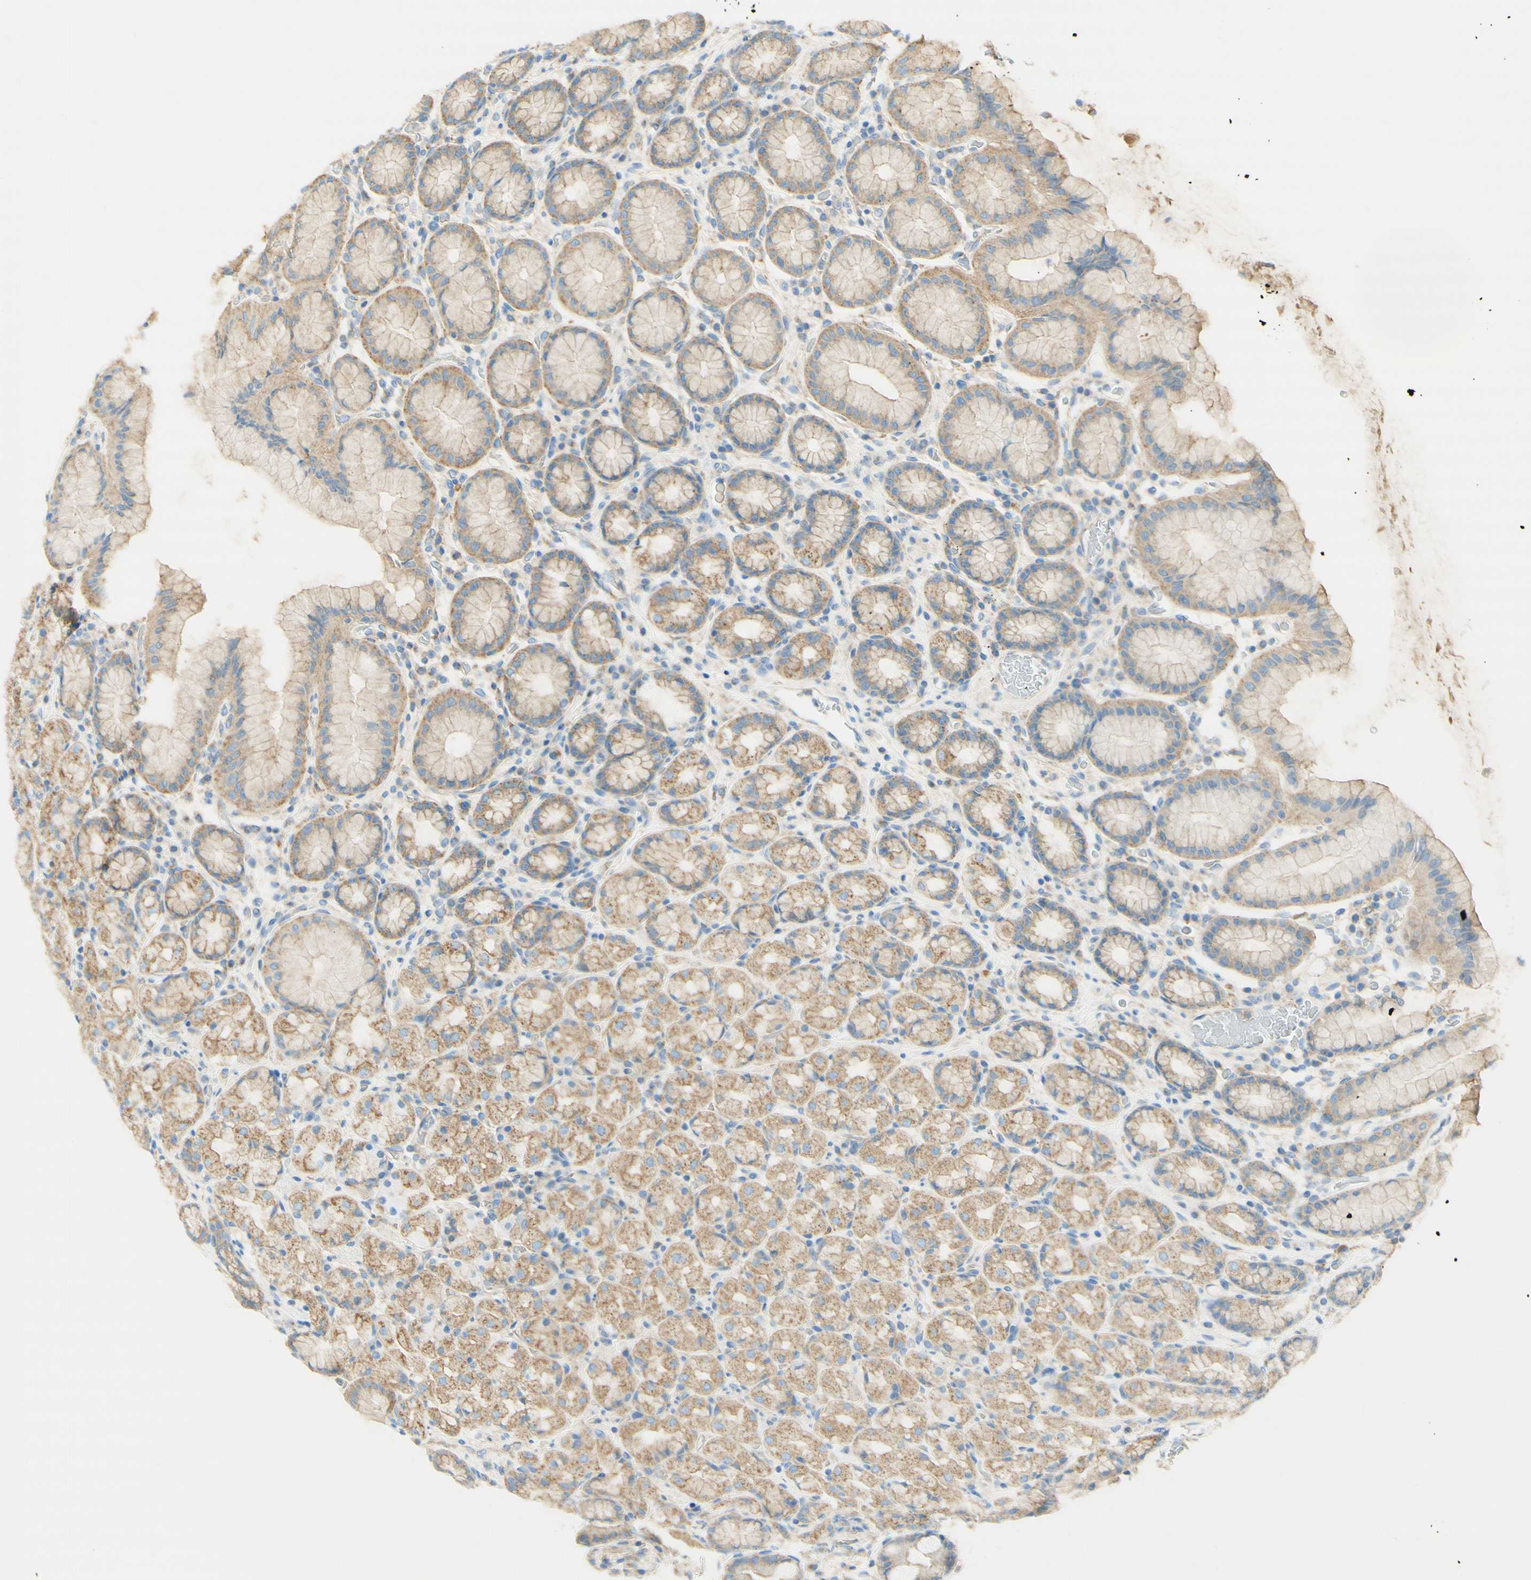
{"staining": {"intensity": "moderate", "quantity": ">75%", "location": "cytoplasmic/membranous"}, "tissue": "stomach", "cell_type": "Glandular cells", "image_type": "normal", "snomed": [{"axis": "morphology", "description": "Normal tissue, NOS"}, {"axis": "topography", "description": "Stomach, upper"}], "caption": "IHC of unremarkable stomach displays medium levels of moderate cytoplasmic/membranous staining in about >75% of glandular cells. (DAB (3,3'-diaminobenzidine) = brown stain, brightfield microscopy at high magnification).", "gene": "CLTC", "patient": {"sex": "male", "age": 68}}